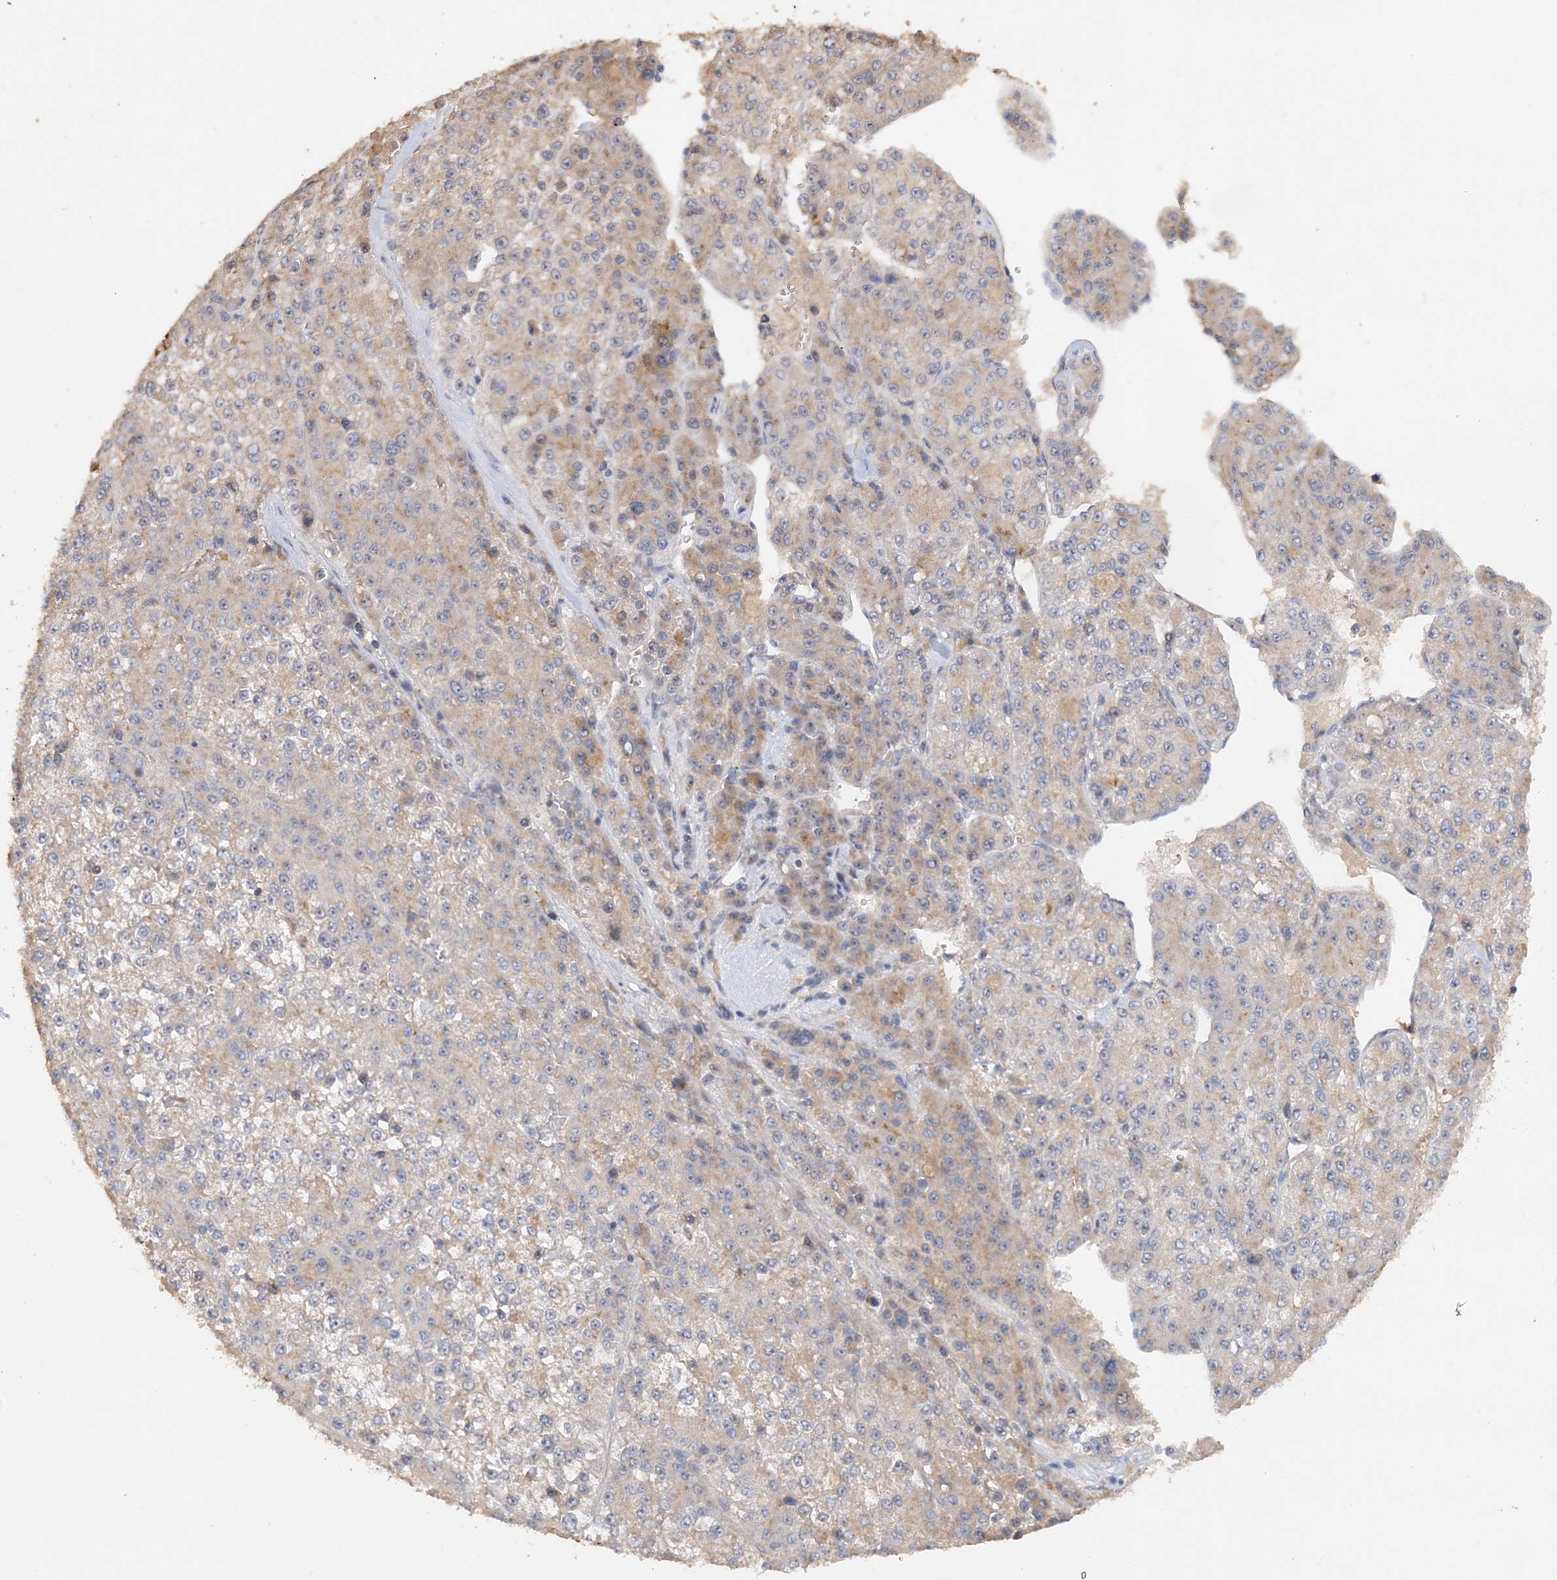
{"staining": {"intensity": "moderate", "quantity": "<25%", "location": "cytoplasmic/membranous"}, "tissue": "liver cancer", "cell_type": "Tumor cells", "image_type": "cancer", "snomed": [{"axis": "morphology", "description": "Carcinoma, Hepatocellular, NOS"}, {"axis": "topography", "description": "Liver"}], "caption": "This photomicrograph demonstrates liver cancer (hepatocellular carcinoma) stained with immunohistochemistry (IHC) to label a protein in brown. The cytoplasmic/membranous of tumor cells show moderate positivity for the protein. Nuclei are counter-stained blue.", "gene": "GRINA", "patient": {"sex": "female", "age": 73}}